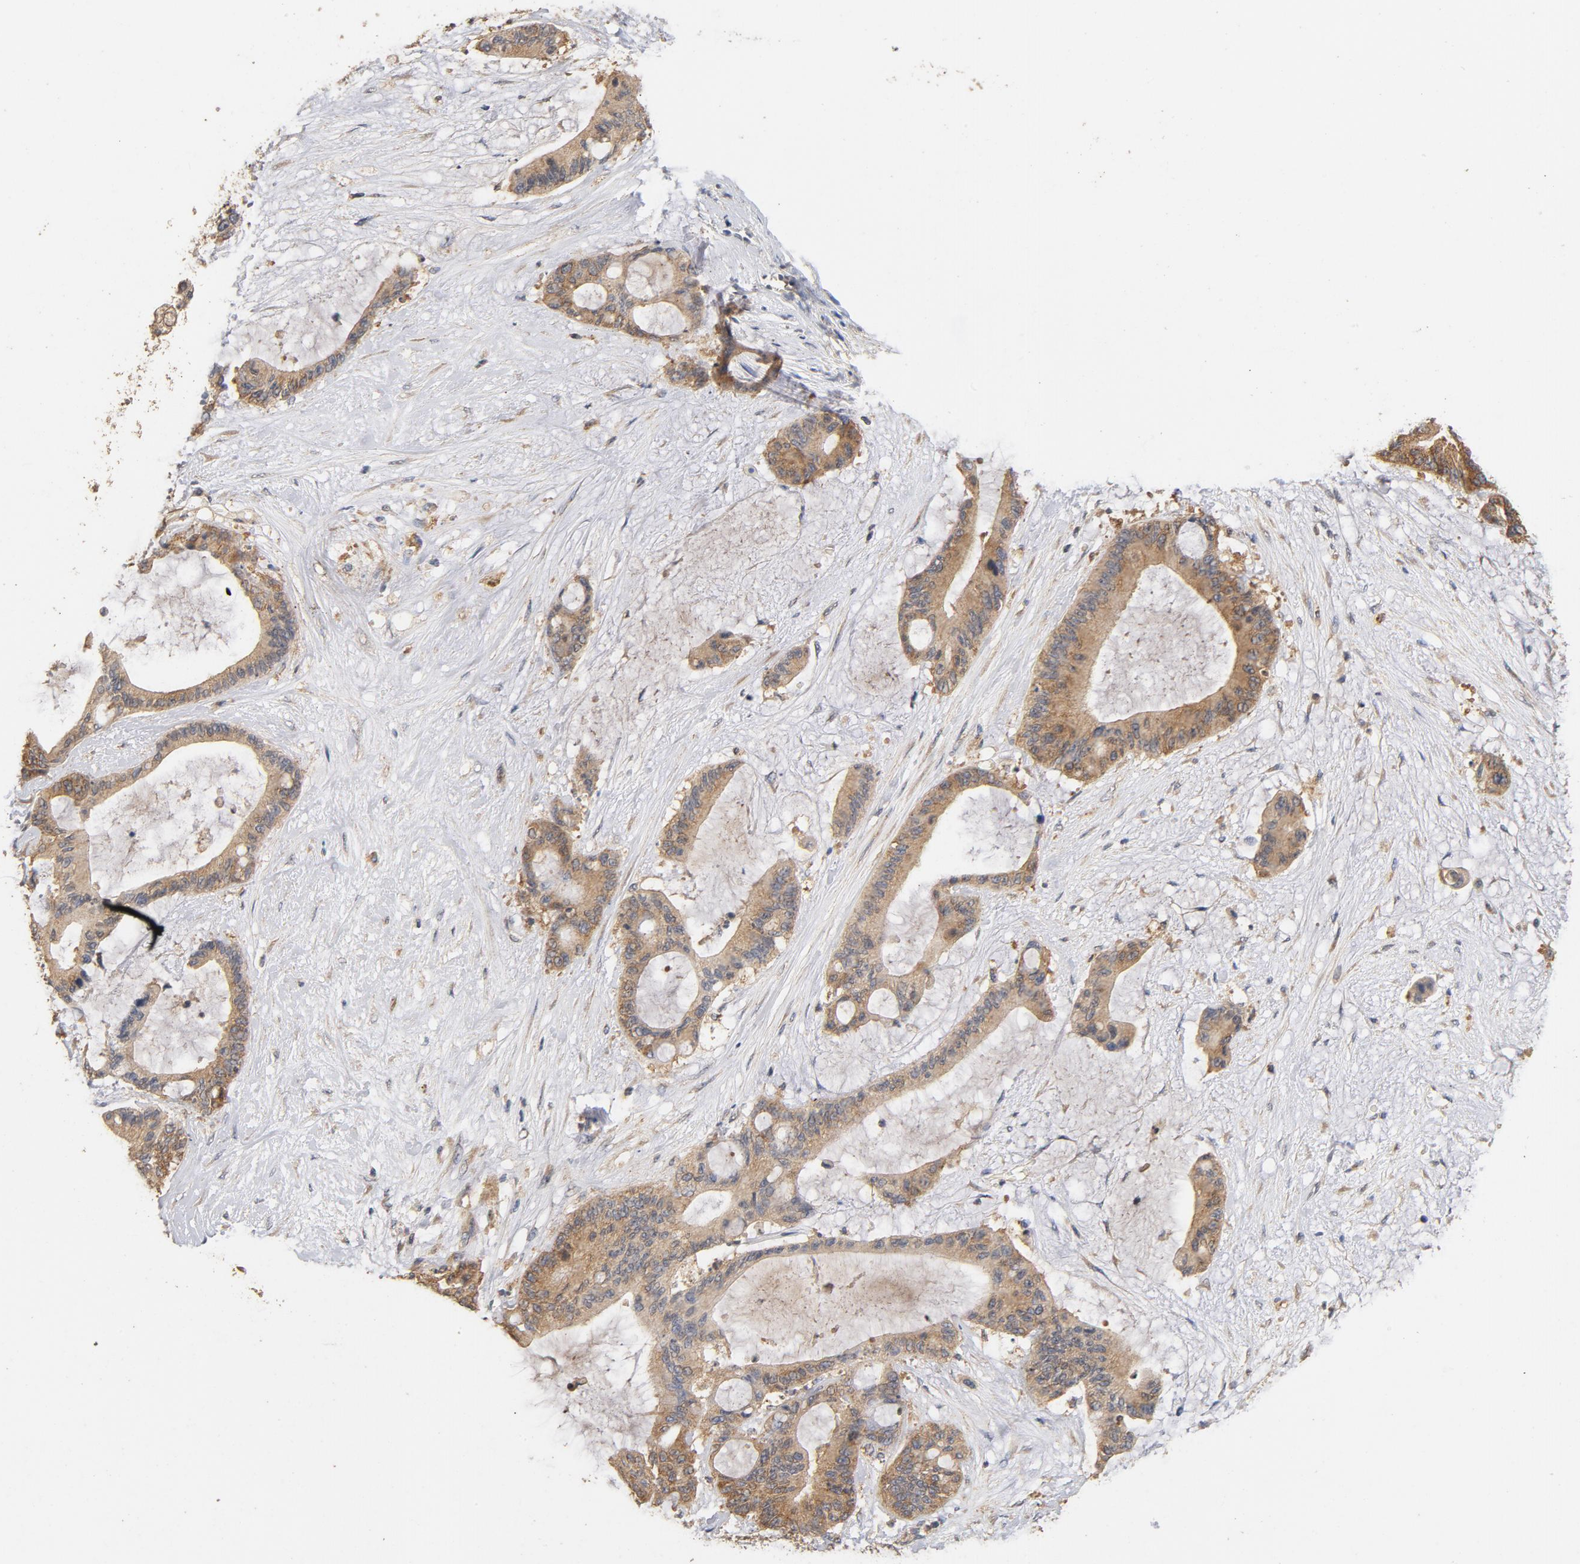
{"staining": {"intensity": "moderate", "quantity": ">75%", "location": "cytoplasmic/membranous"}, "tissue": "liver cancer", "cell_type": "Tumor cells", "image_type": "cancer", "snomed": [{"axis": "morphology", "description": "Cholangiocarcinoma"}, {"axis": "topography", "description": "Liver"}], "caption": "Protein analysis of liver cancer tissue displays moderate cytoplasmic/membranous staining in about >75% of tumor cells.", "gene": "DDX6", "patient": {"sex": "female", "age": 73}}